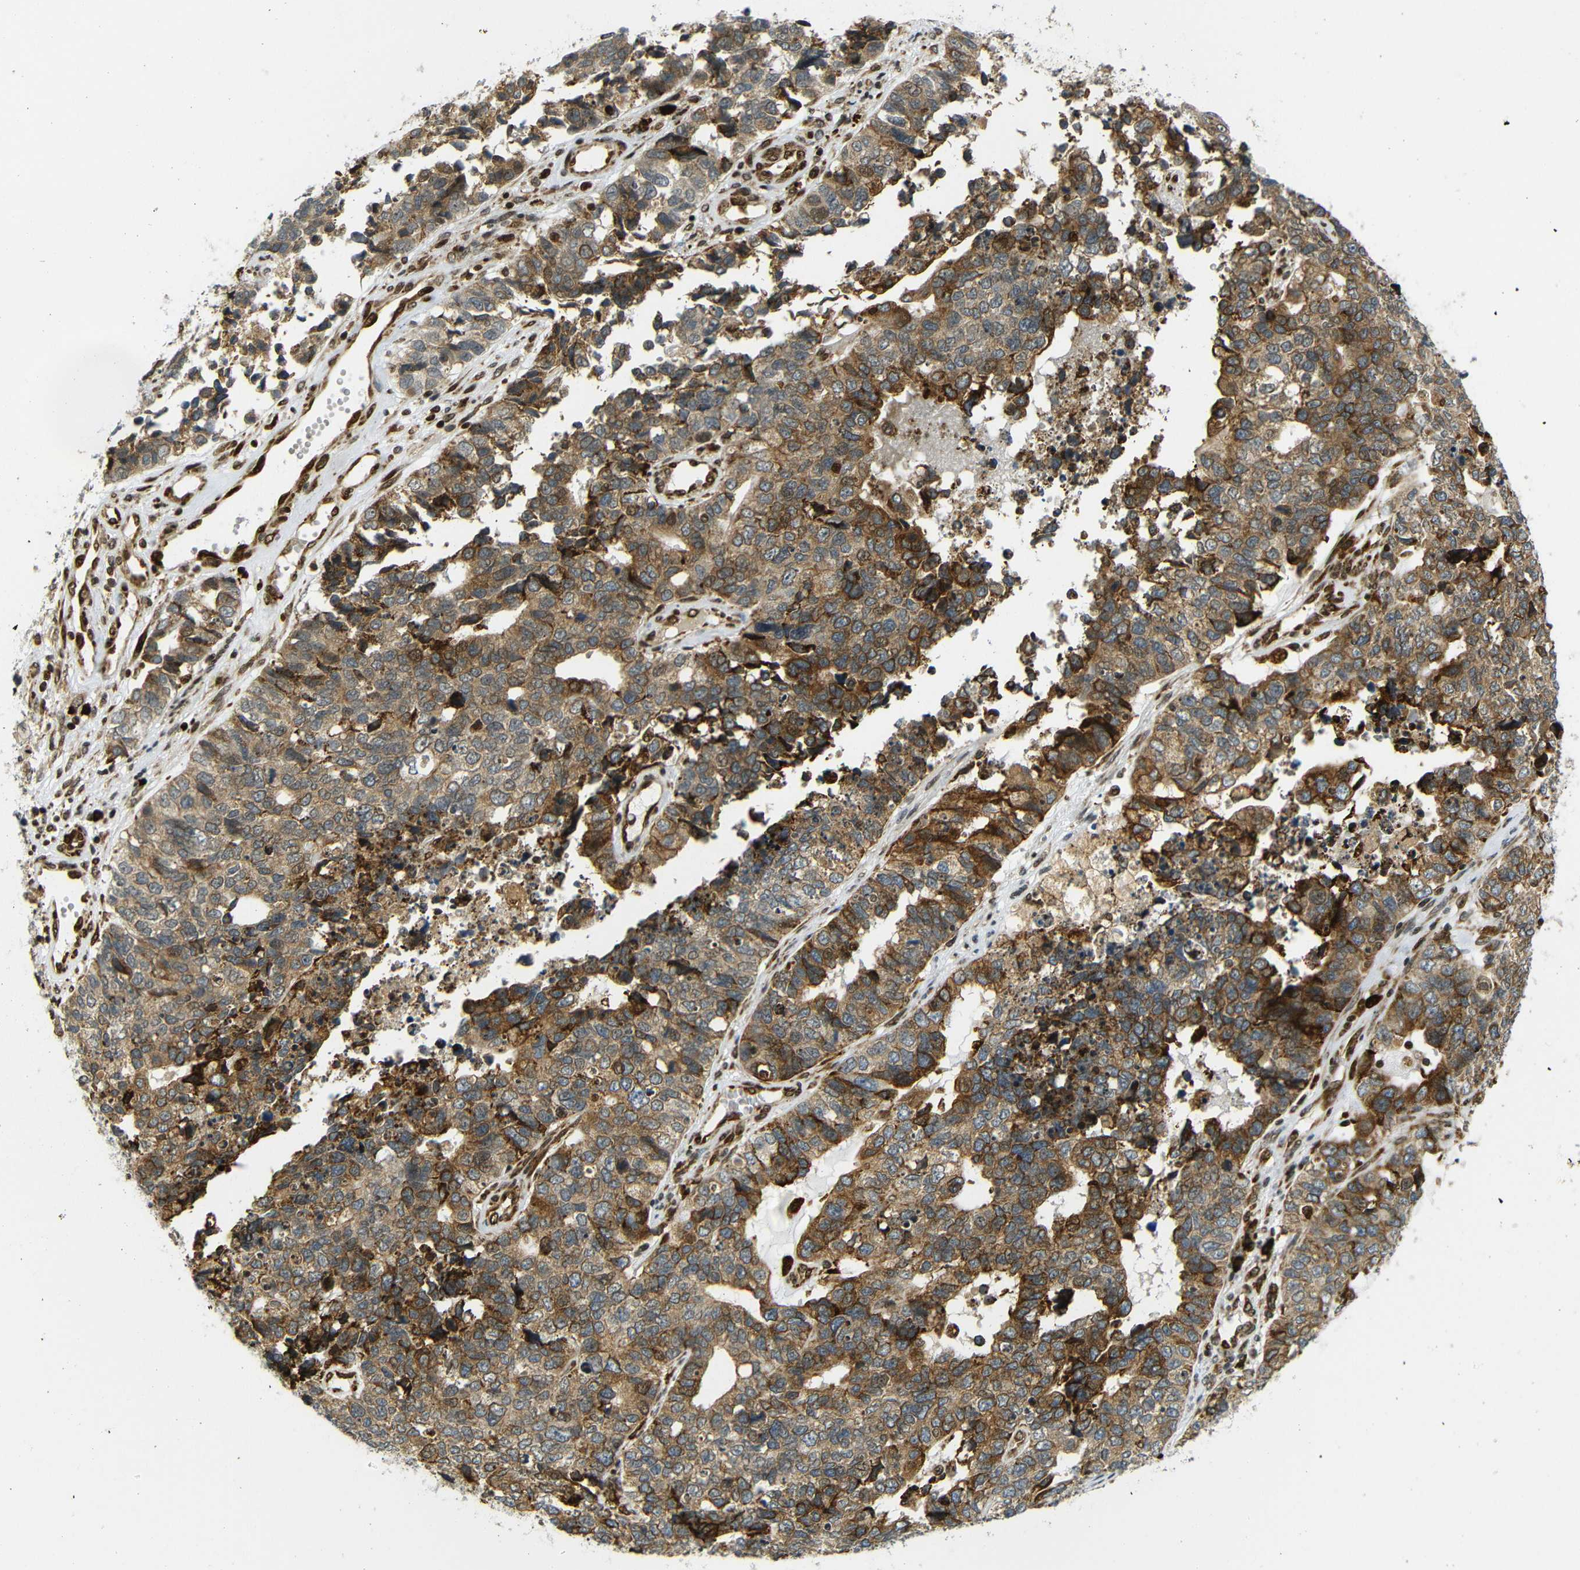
{"staining": {"intensity": "moderate", "quantity": ">75%", "location": "cytoplasmic/membranous"}, "tissue": "cervical cancer", "cell_type": "Tumor cells", "image_type": "cancer", "snomed": [{"axis": "morphology", "description": "Squamous cell carcinoma, NOS"}, {"axis": "topography", "description": "Cervix"}], "caption": "There is medium levels of moderate cytoplasmic/membranous expression in tumor cells of cervical cancer, as demonstrated by immunohistochemical staining (brown color).", "gene": "SPCS2", "patient": {"sex": "female", "age": 63}}